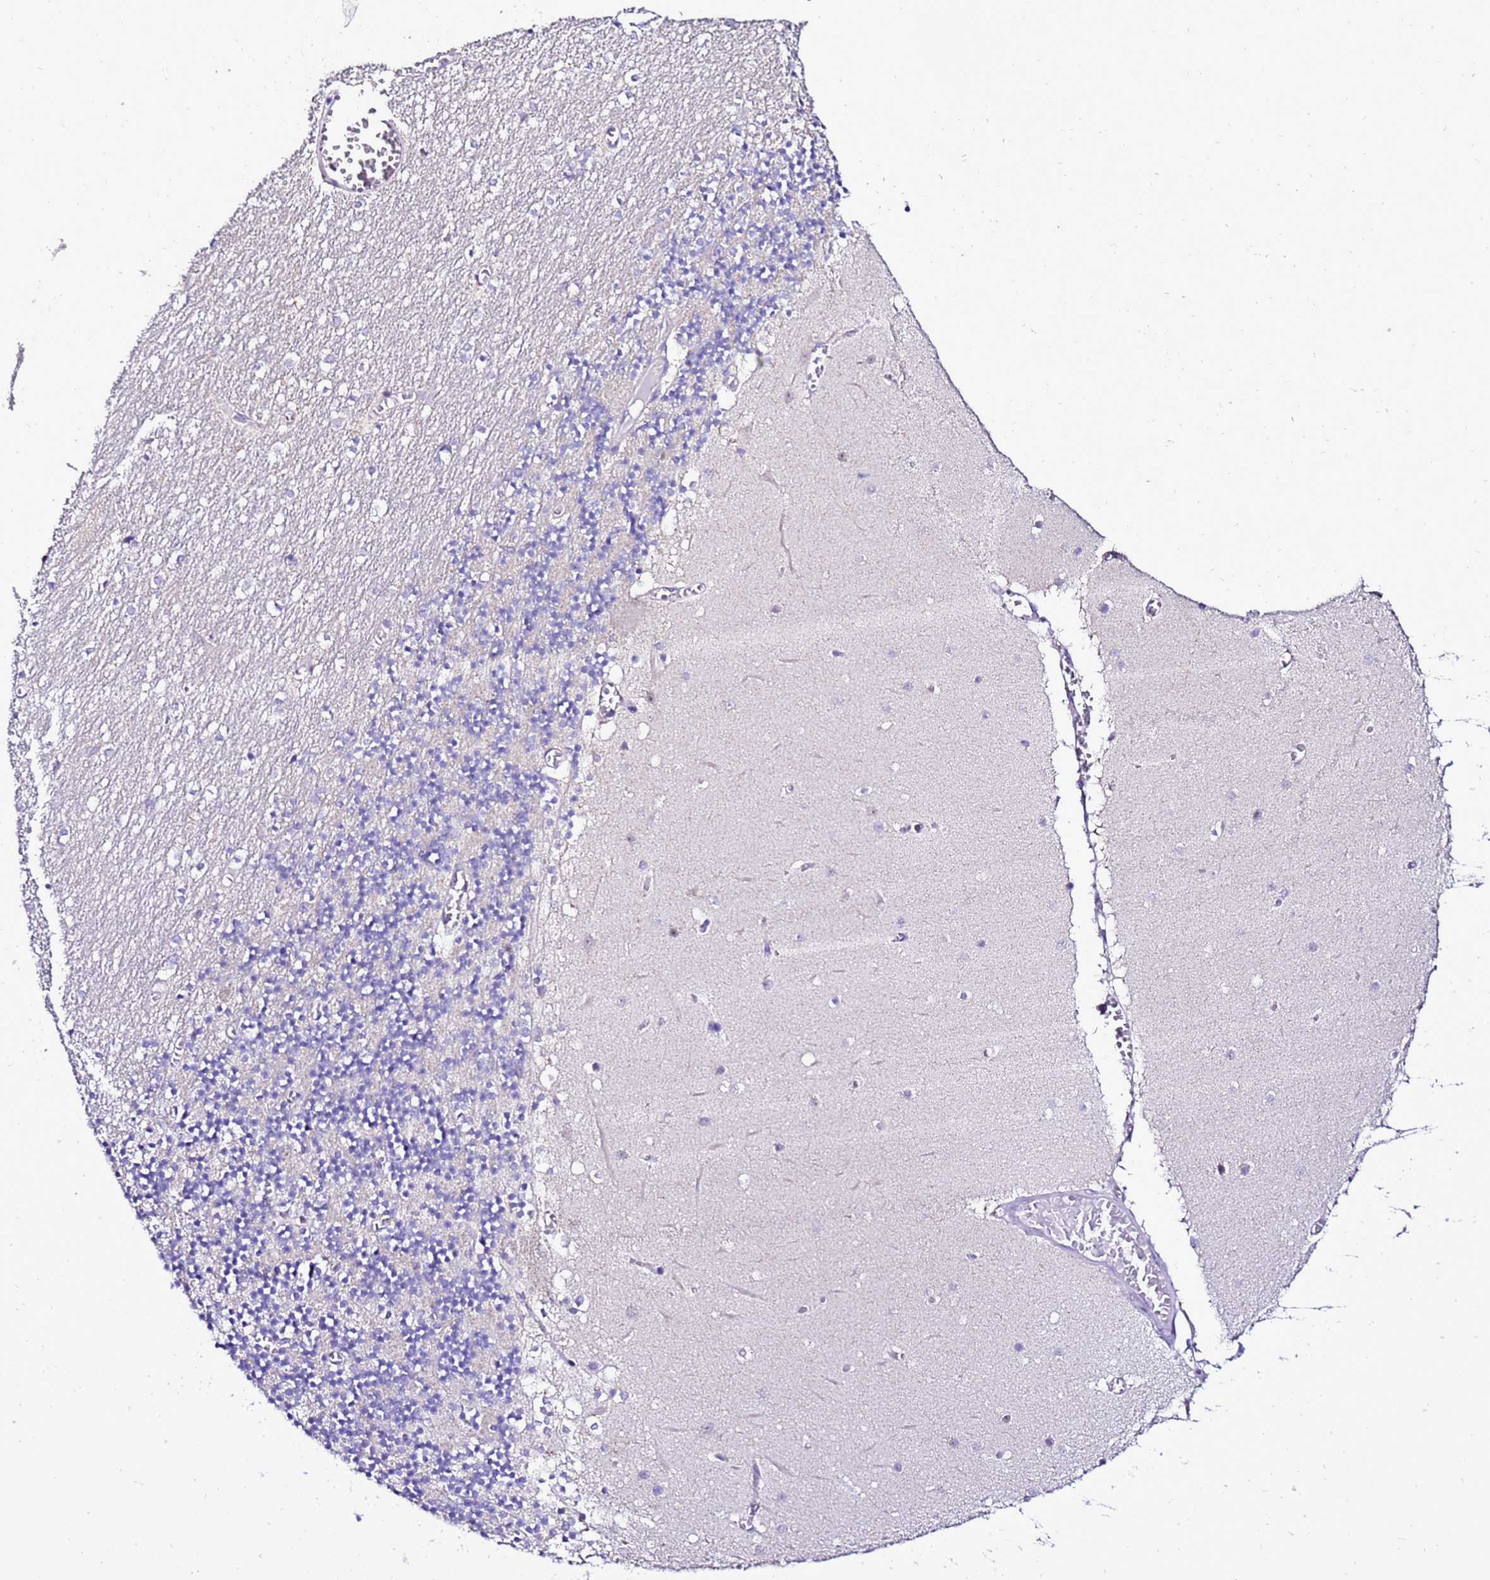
{"staining": {"intensity": "negative", "quantity": "none", "location": "none"}, "tissue": "cerebellum", "cell_type": "Cells in granular layer", "image_type": "normal", "snomed": [{"axis": "morphology", "description": "Normal tissue, NOS"}, {"axis": "topography", "description": "Cerebellum"}], "caption": "Cerebellum stained for a protein using immunohistochemistry displays no expression cells in granular layer.", "gene": "DPH6", "patient": {"sex": "female", "age": 28}}